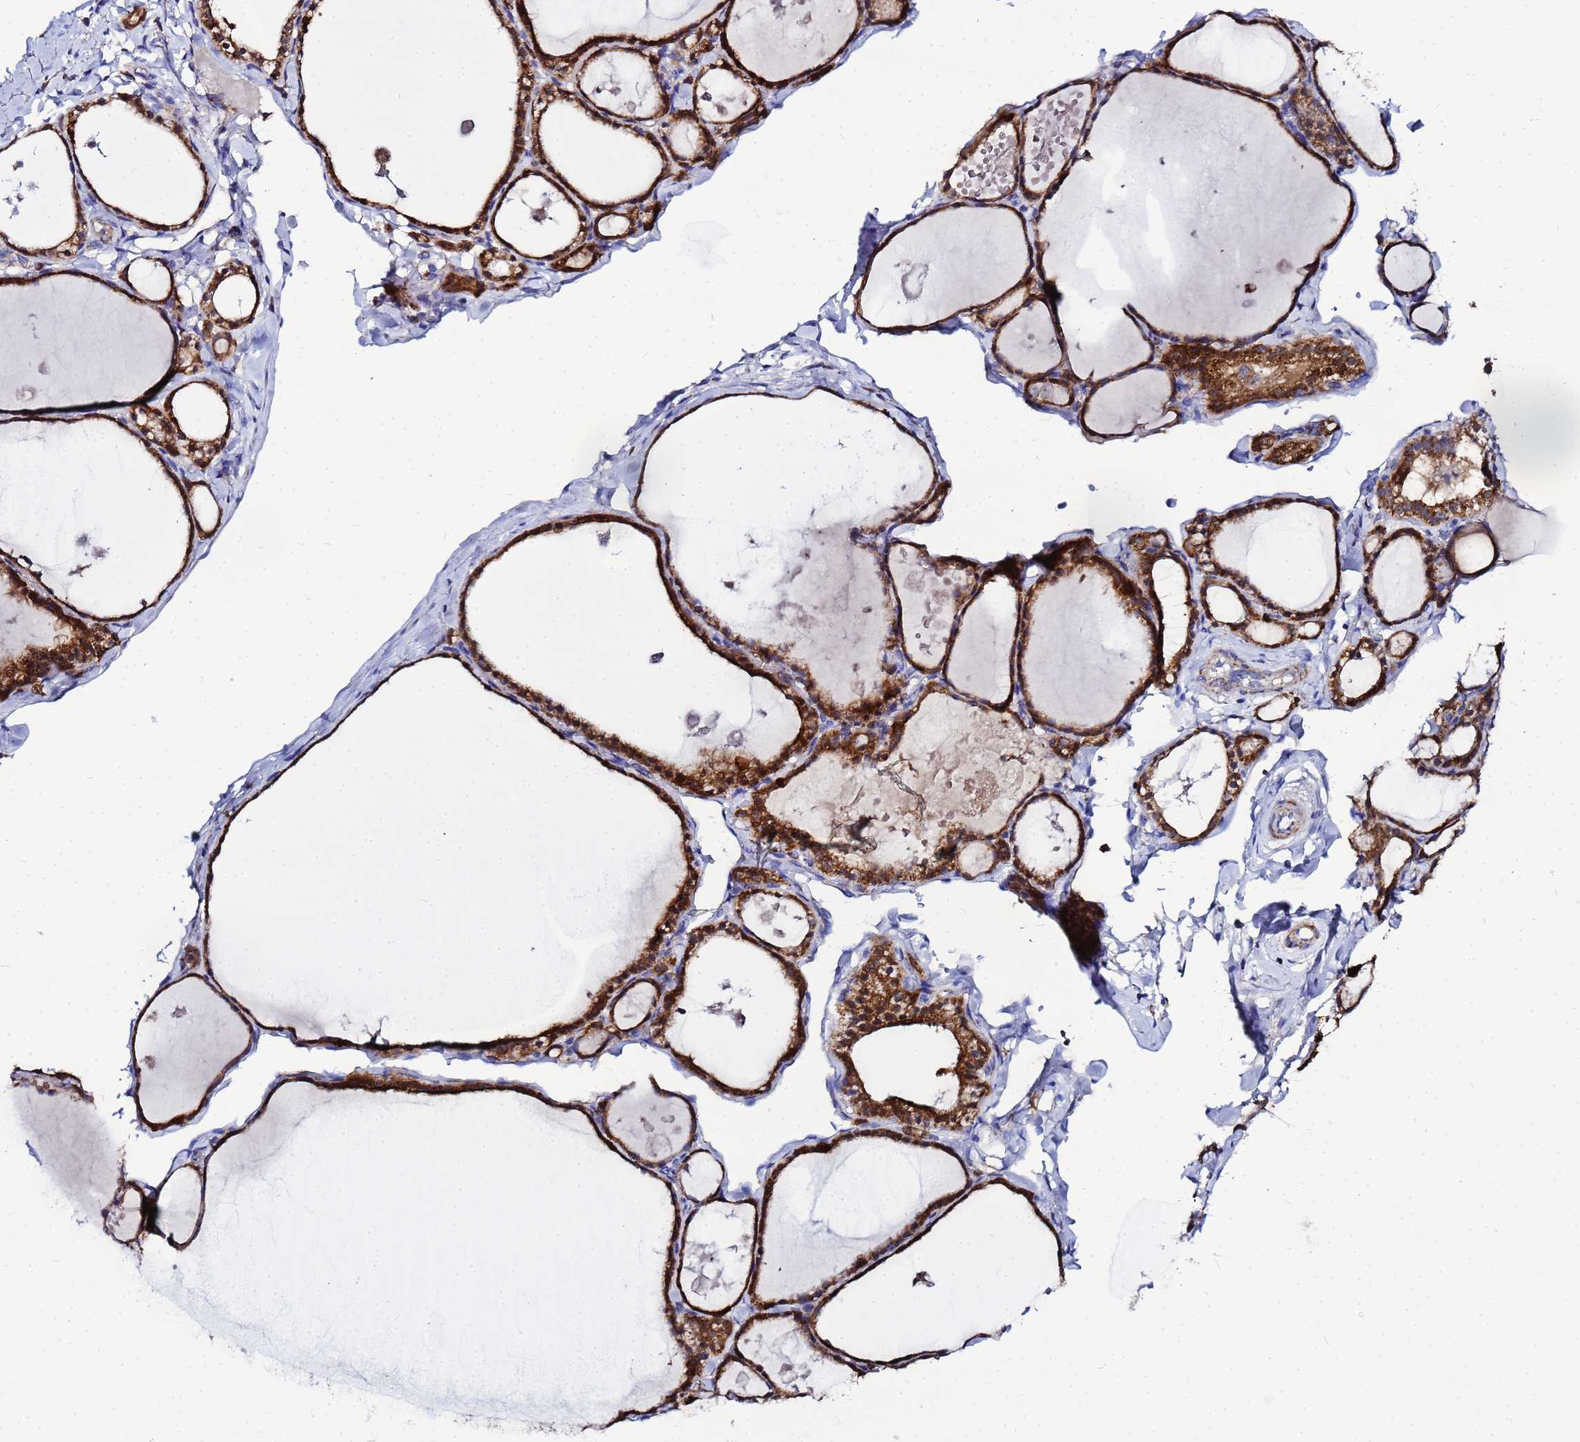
{"staining": {"intensity": "strong", "quantity": ">75%", "location": "cytoplasmic/membranous,nuclear"}, "tissue": "thyroid gland", "cell_type": "Glandular cells", "image_type": "normal", "snomed": [{"axis": "morphology", "description": "Normal tissue, NOS"}, {"axis": "topography", "description": "Thyroid gland"}], "caption": "IHC histopathology image of unremarkable thyroid gland: thyroid gland stained using immunohistochemistry exhibits high levels of strong protein expression localized specifically in the cytoplasmic/membranous,nuclear of glandular cells, appearing as a cytoplasmic/membranous,nuclear brown color.", "gene": "FAHD2A", "patient": {"sex": "male", "age": 56}}